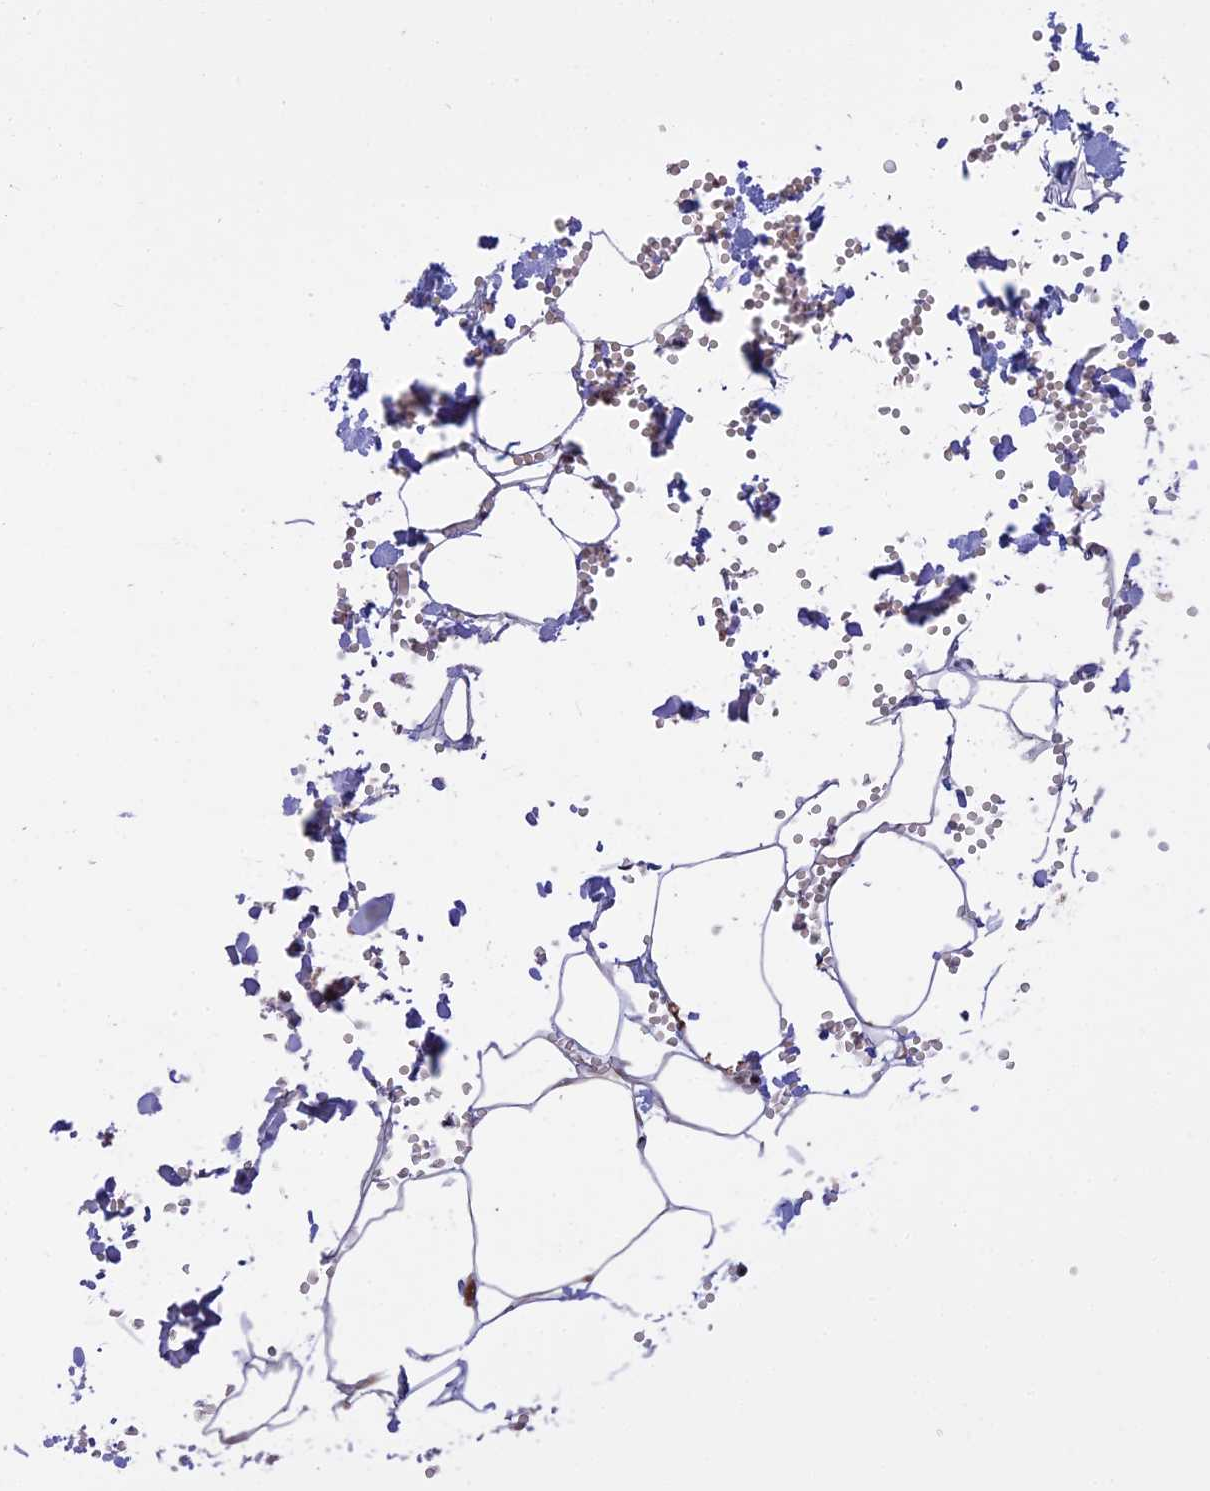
{"staining": {"intensity": "moderate", "quantity": ">75%", "location": "nuclear"}, "tissue": "adipose tissue", "cell_type": "Adipocytes", "image_type": "normal", "snomed": [{"axis": "morphology", "description": "Normal tissue, NOS"}, {"axis": "topography", "description": "Gallbladder"}, {"axis": "topography", "description": "Peripheral nerve tissue"}], "caption": "Adipocytes display medium levels of moderate nuclear positivity in approximately >75% of cells in unremarkable adipose tissue. (Stains: DAB in brown, nuclei in blue, Microscopy: brightfield microscopy at high magnification).", "gene": "POLR2C", "patient": {"sex": "male", "age": 38}}